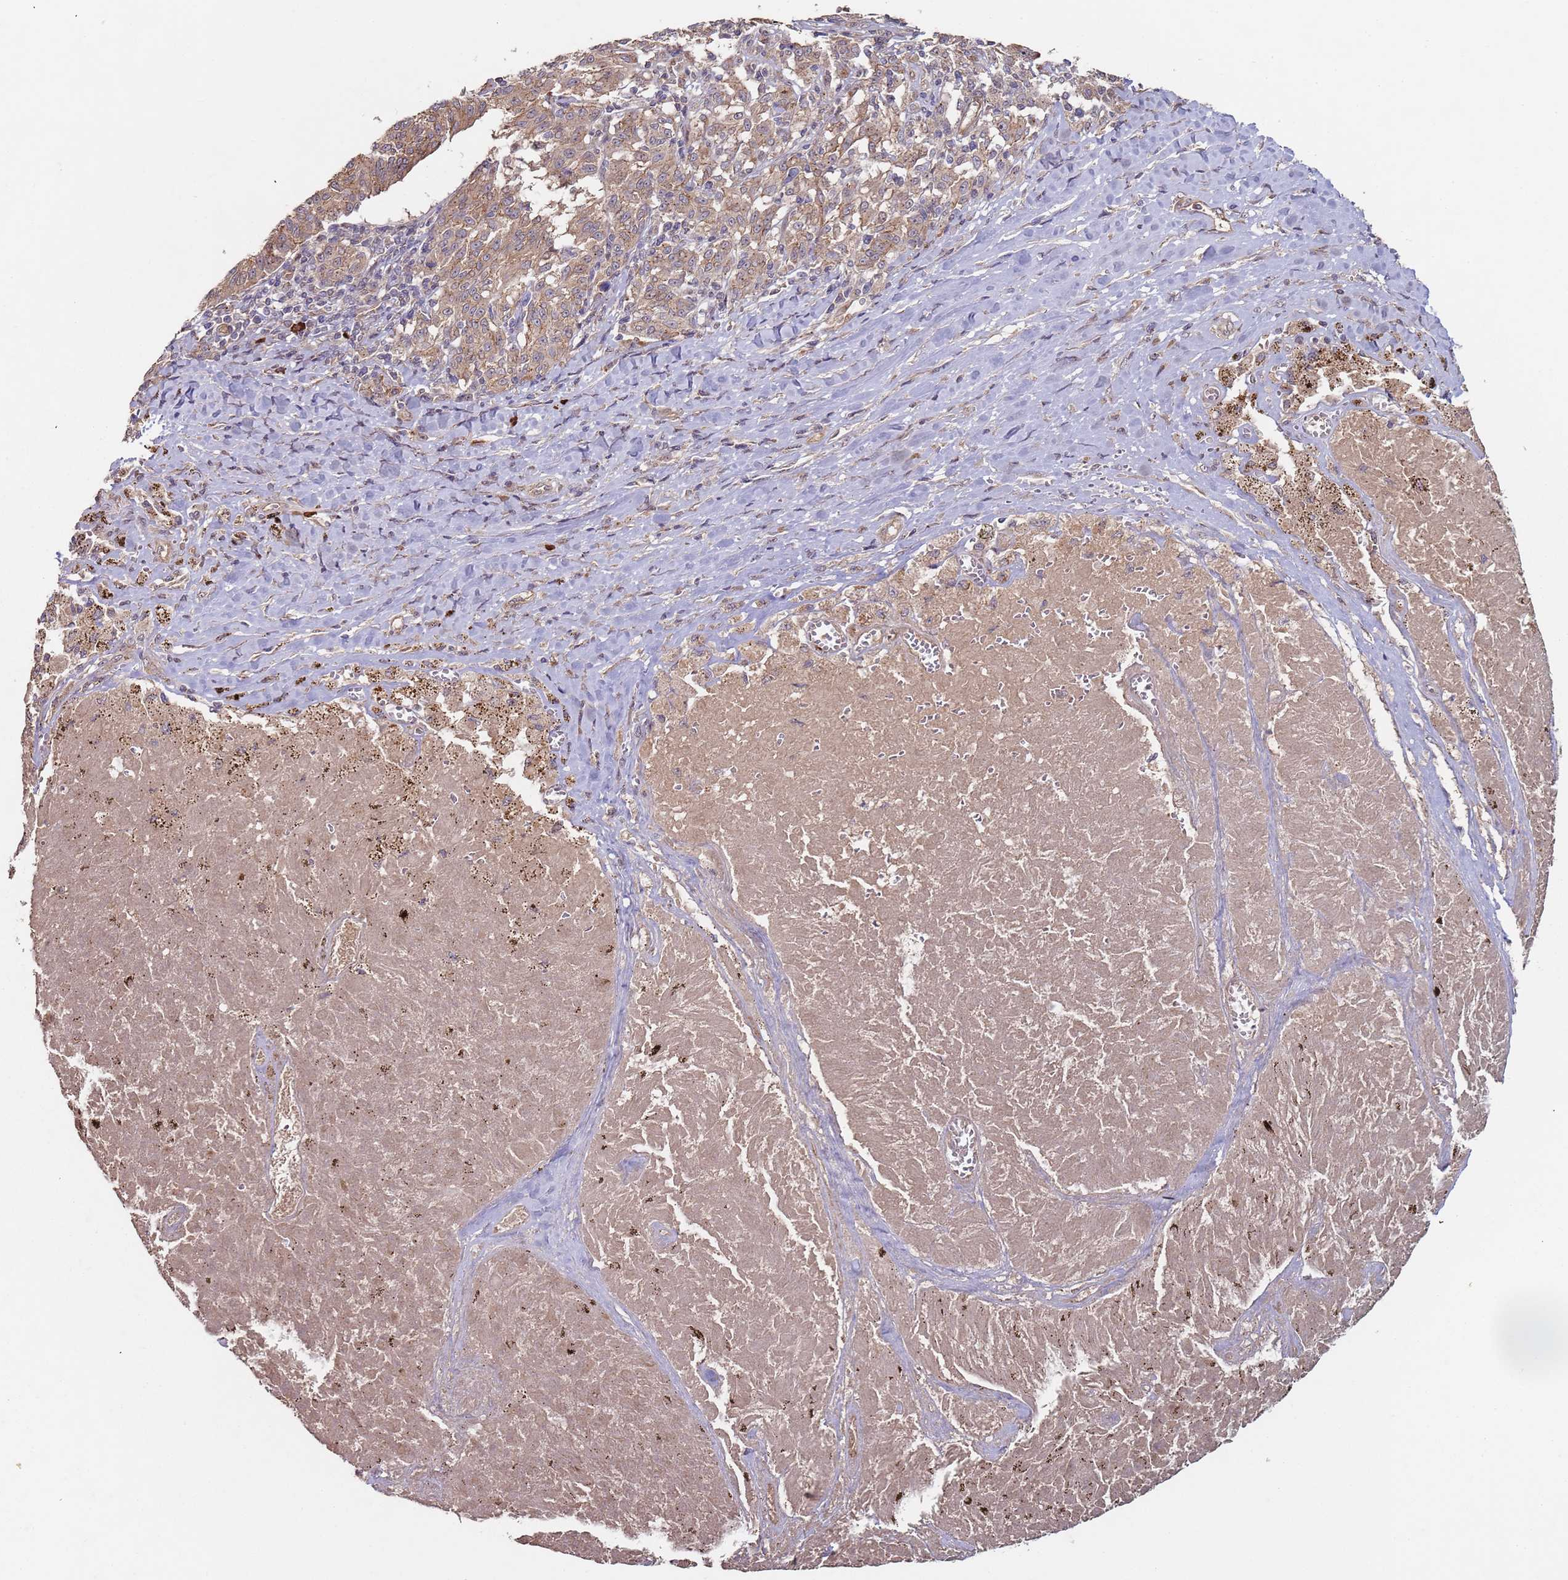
{"staining": {"intensity": "weak", "quantity": ">75%", "location": "cytoplasmic/membranous"}, "tissue": "melanoma", "cell_type": "Tumor cells", "image_type": "cancer", "snomed": [{"axis": "morphology", "description": "Malignant melanoma, NOS"}, {"axis": "topography", "description": "Skin"}], "caption": "DAB (3,3'-diaminobenzidine) immunohistochemical staining of human melanoma displays weak cytoplasmic/membranous protein positivity in approximately >75% of tumor cells. (DAB (3,3'-diaminobenzidine) IHC, brown staining for protein, blue staining for nuclei).", "gene": "KANSL1L", "patient": {"sex": "female", "age": 72}}